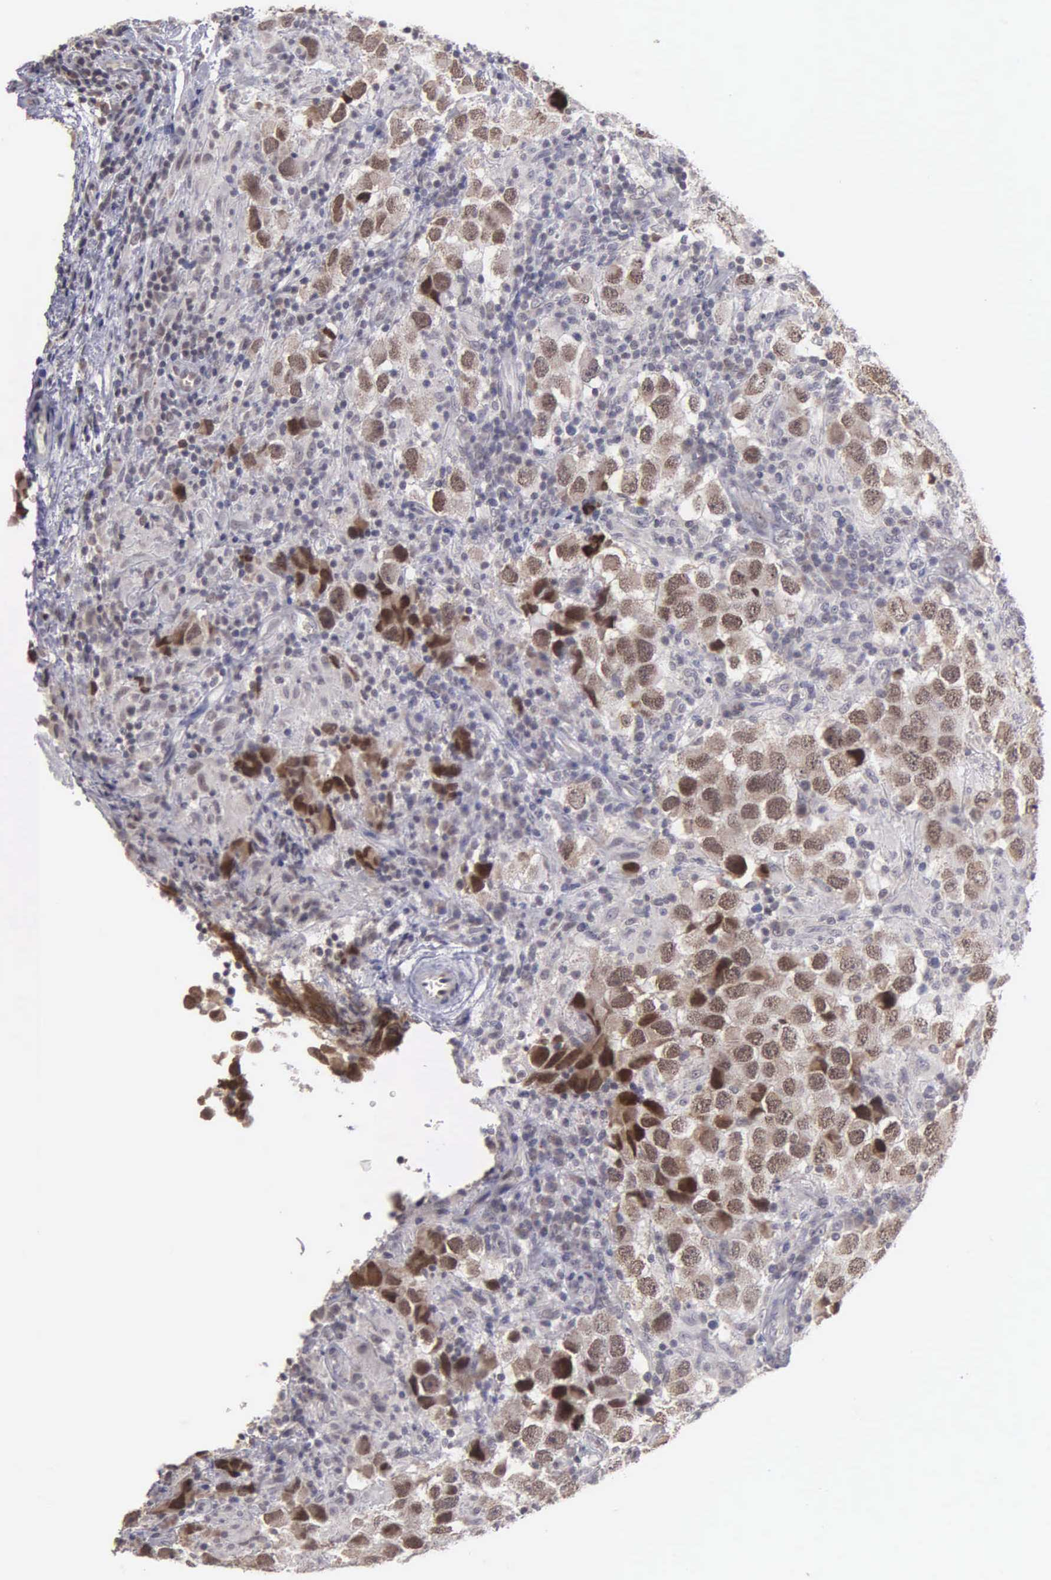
{"staining": {"intensity": "moderate", "quantity": "25%-75%", "location": "cytoplasmic/membranous,nuclear"}, "tissue": "testis cancer", "cell_type": "Tumor cells", "image_type": "cancer", "snomed": [{"axis": "morphology", "description": "Carcinoma, Embryonal, NOS"}, {"axis": "topography", "description": "Testis"}], "caption": "The image demonstrates immunohistochemical staining of embryonal carcinoma (testis). There is moderate cytoplasmic/membranous and nuclear staining is identified in approximately 25%-75% of tumor cells.", "gene": "BRD1", "patient": {"sex": "male", "age": 21}}